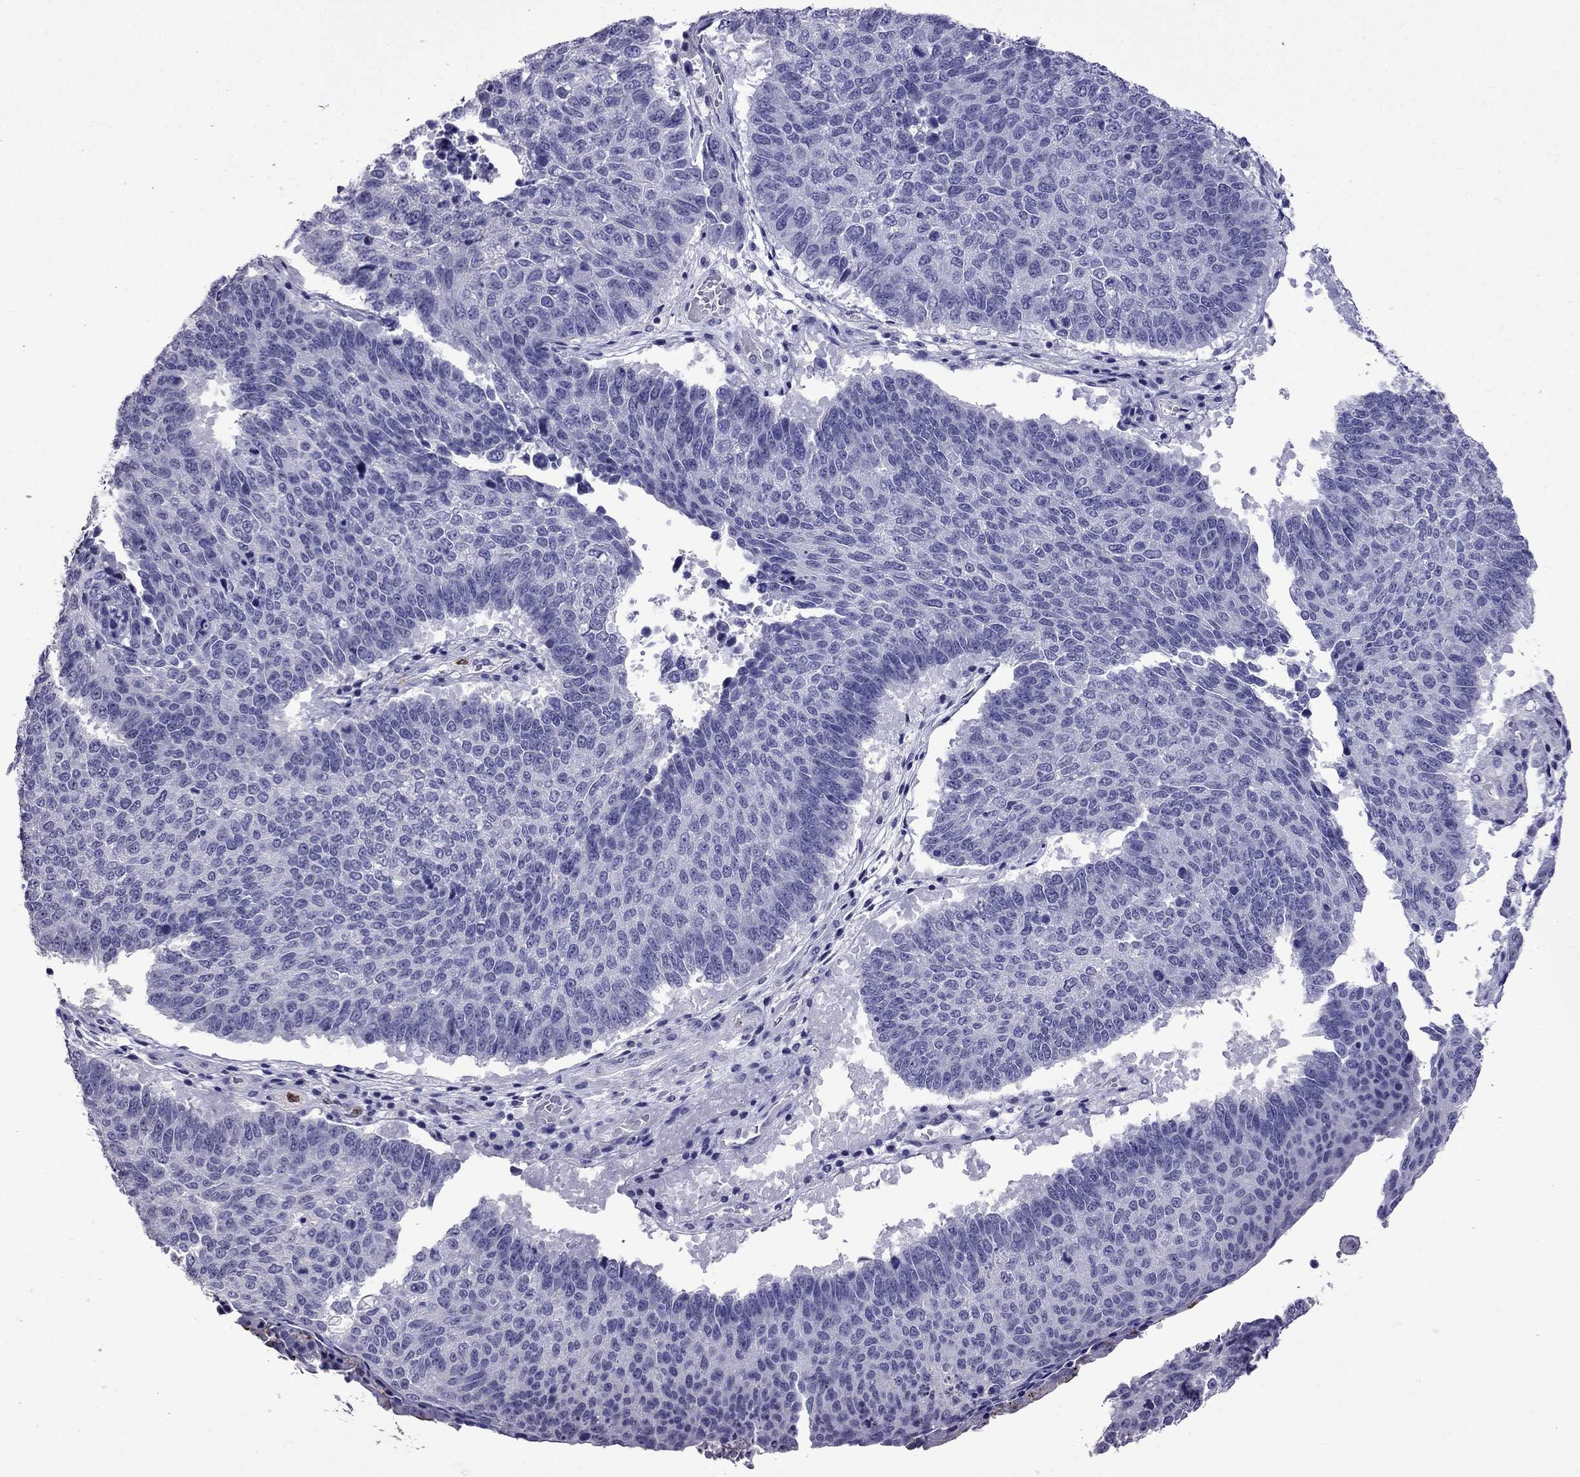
{"staining": {"intensity": "negative", "quantity": "none", "location": "none"}, "tissue": "lung cancer", "cell_type": "Tumor cells", "image_type": "cancer", "snomed": [{"axis": "morphology", "description": "Squamous cell carcinoma, NOS"}, {"axis": "topography", "description": "Lung"}], "caption": "This is a photomicrograph of IHC staining of lung cancer, which shows no staining in tumor cells.", "gene": "OLFM4", "patient": {"sex": "male", "age": 73}}